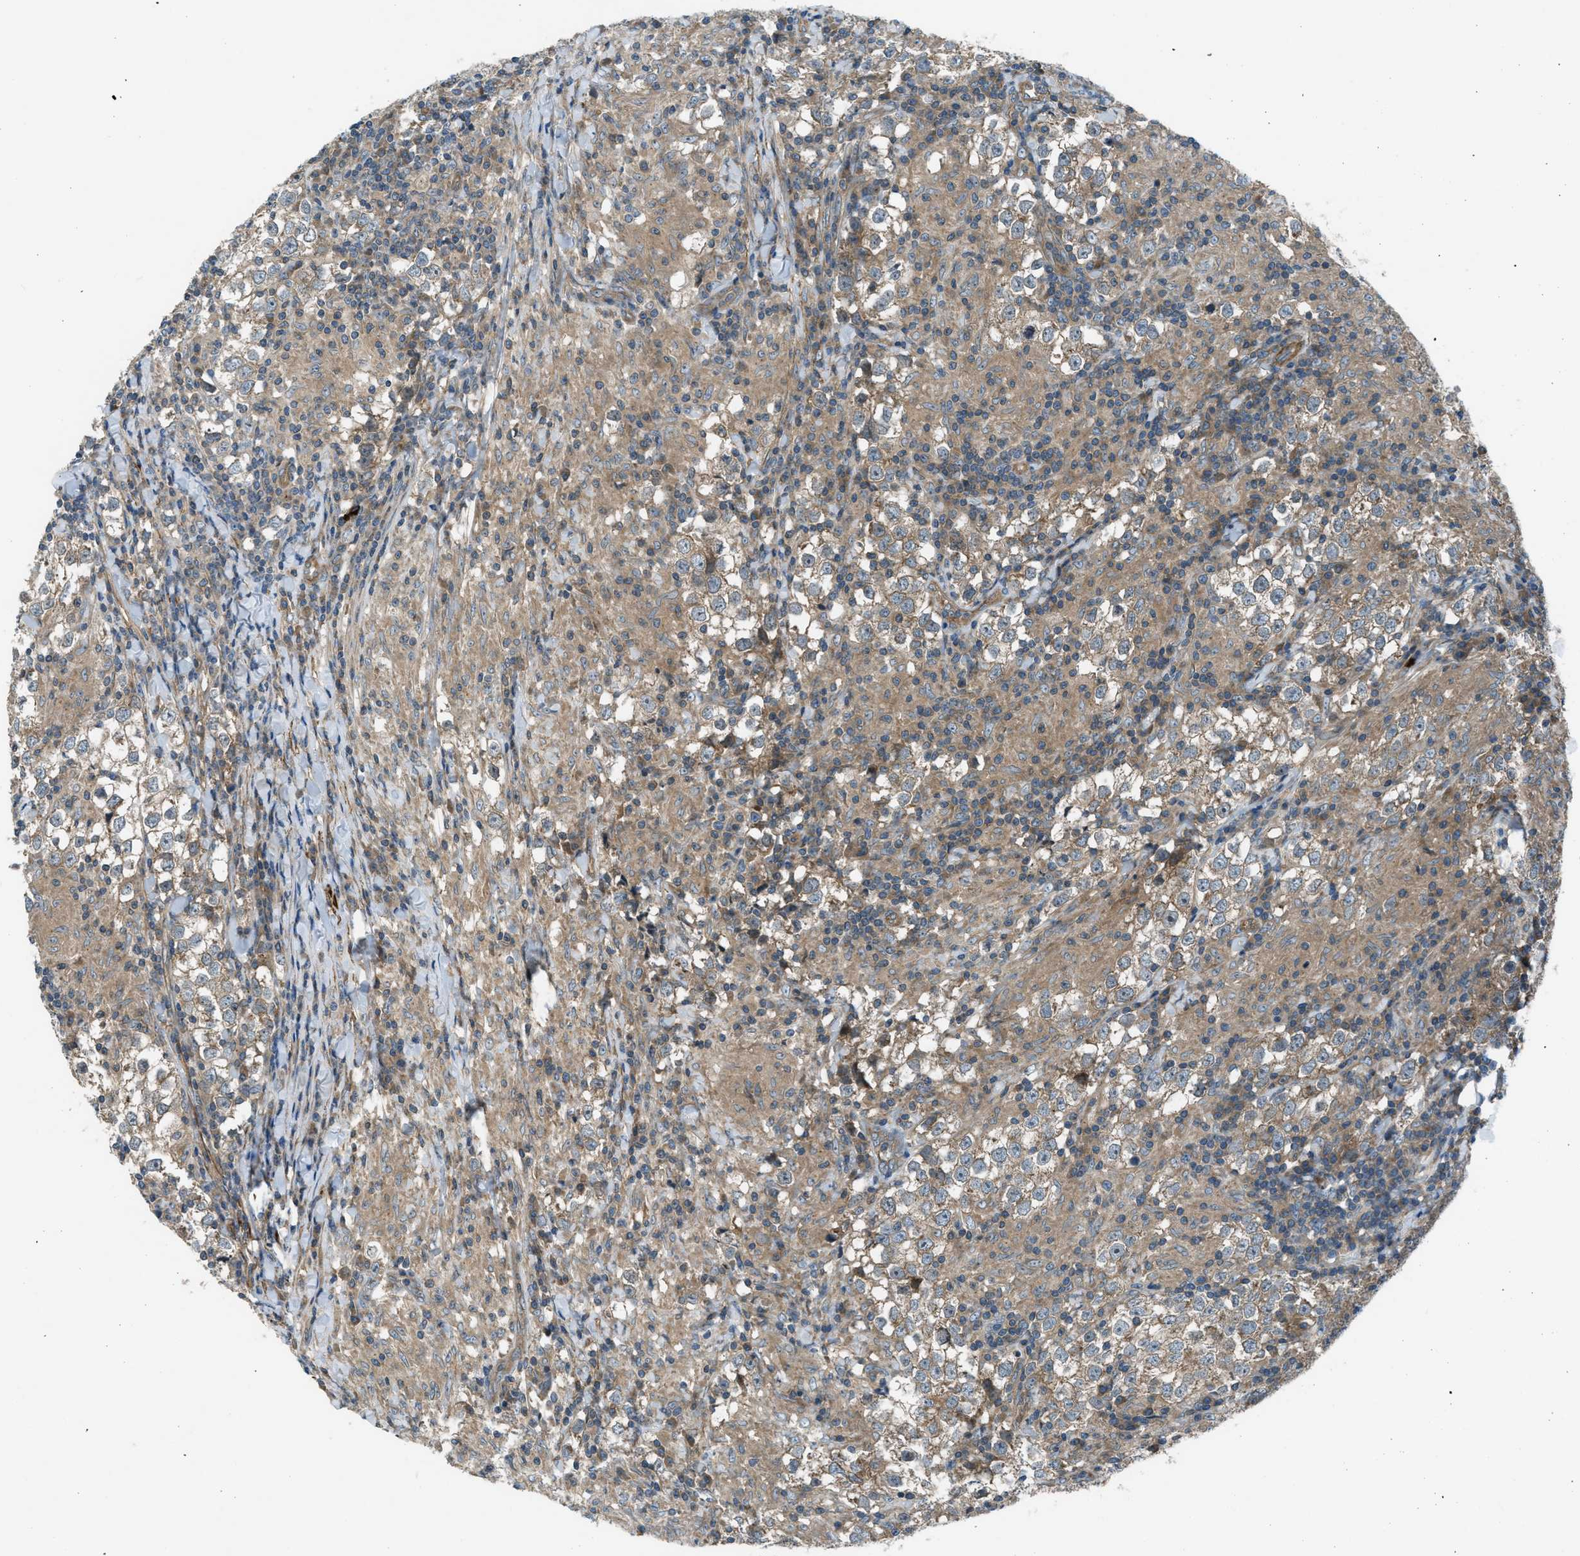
{"staining": {"intensity": "weak", "quantity": ">75%", "location": "cytoplasmic/membranous"}, "tissue": "testis cancer", "cell_type": "Tumor cells", "image_type": "cancer", "snomed": [{"axis": "morphology", "description": "Seminoma, NOS"}, {"axis": "morphology", "description": "Carcinoma, Embryonal, NOS"}, {"axis": "topography", "description": "Testis"}], "caption": "This histopathology image reveals immunohistochemistry (IHC) staining of human testis embryonal carcinoma, with low weak cytoplasmic/membranous positivity in about >75% of tumor cells.", "gene": "VEZT", "patient": {"sex": "male", "age": 36}}